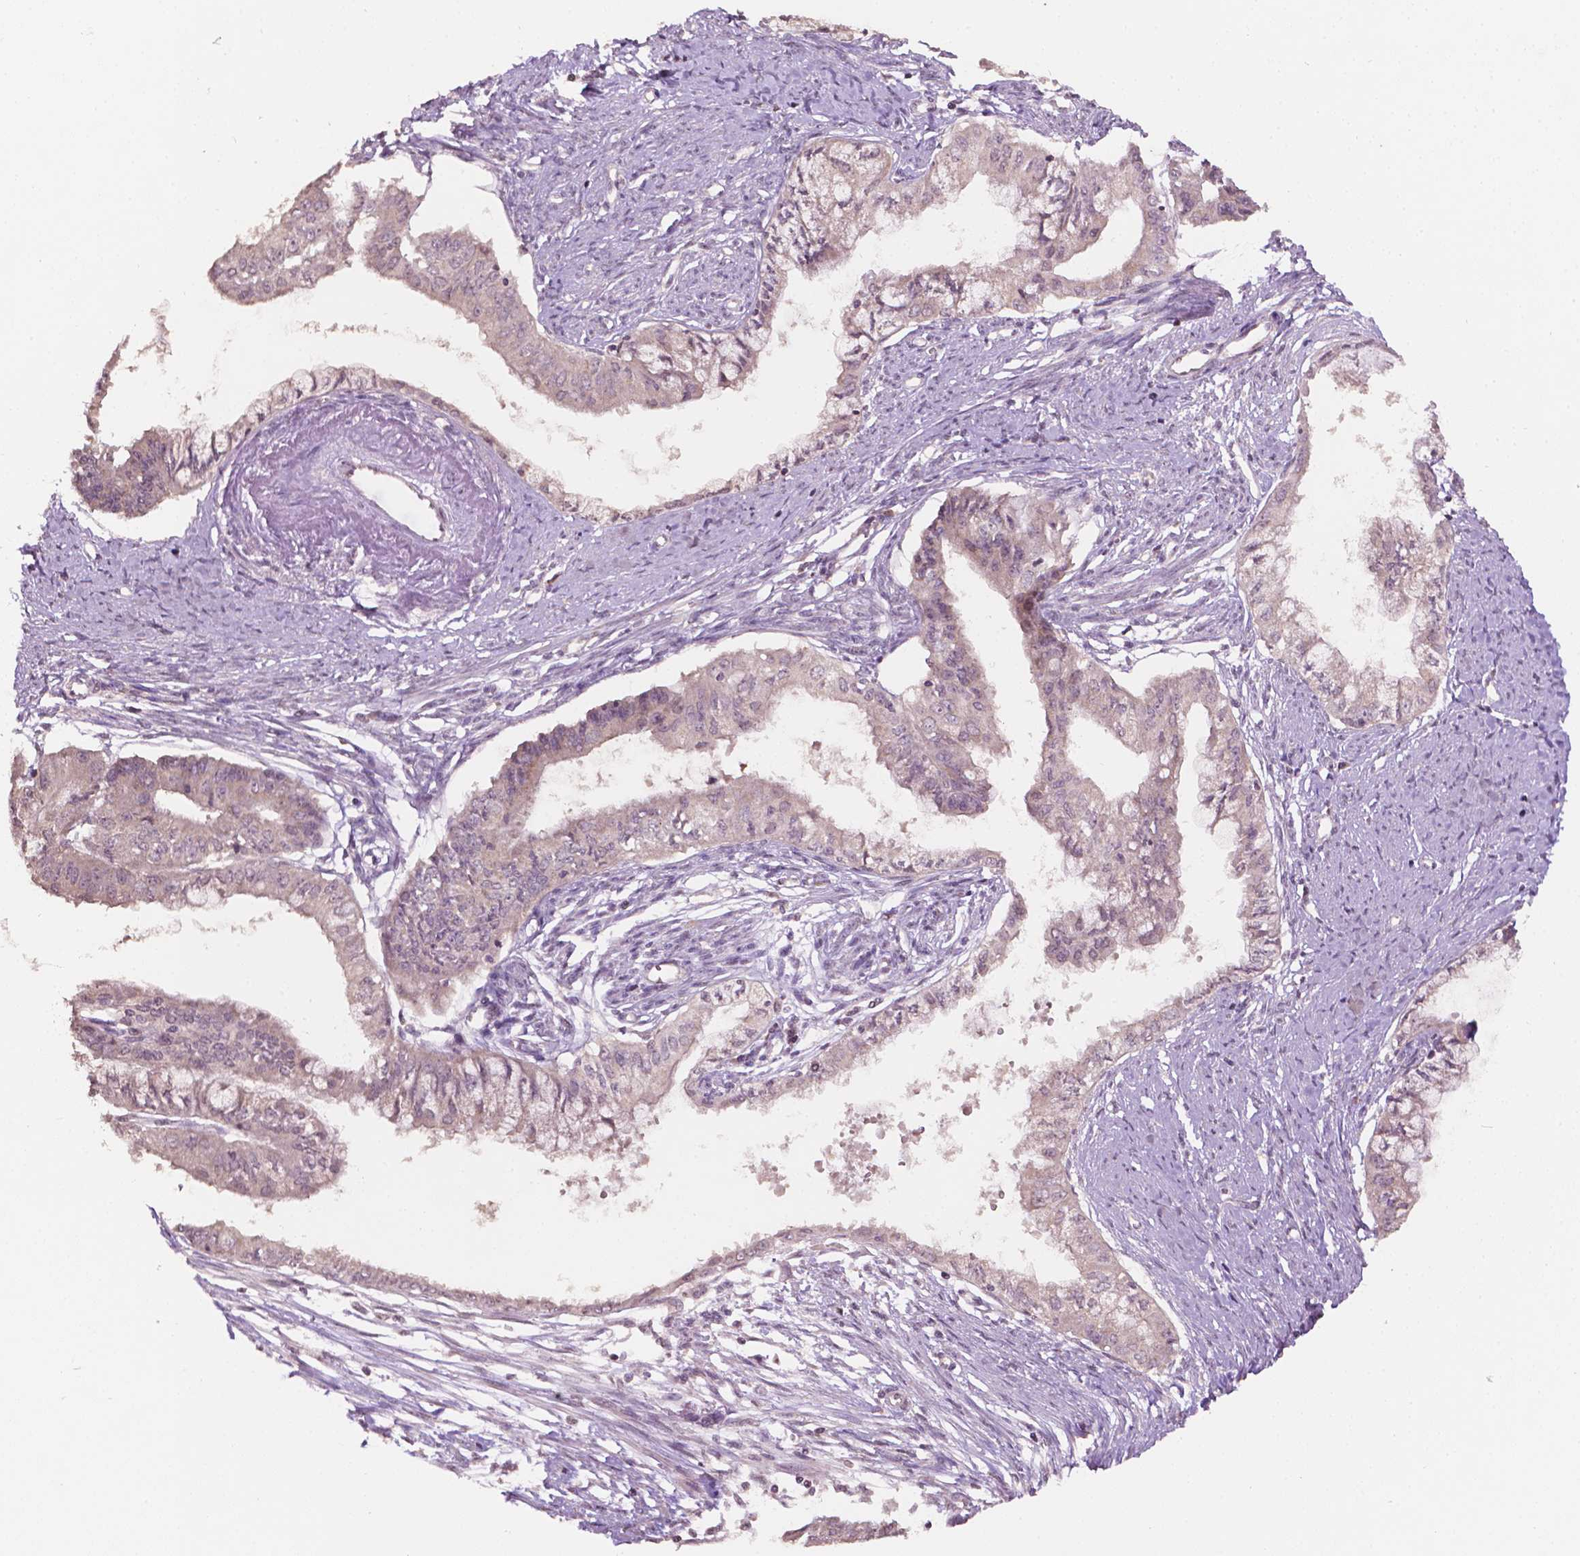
{"staining": {"intensity": "negative", "quantity": "none", "location": "none"}, "tissue": "endometrial cancer", "cell_type": "Tumor cells", "image_type": "cancer", "snomed": [{"axis": "morphology", "description": "Adenocarcinoma, NOS"}, {"axis": "topography", "description": "Endometrium"}], "caption": "Immunohistochemistry image of neoplastic tissue: endometrial cancer stained with DAB (3,3'-diaminobenzidine) reveals no significant protein positivity in tumor cells.", "gene": "NOS1AP", "patient": {"sex": "female", "age": 76}}